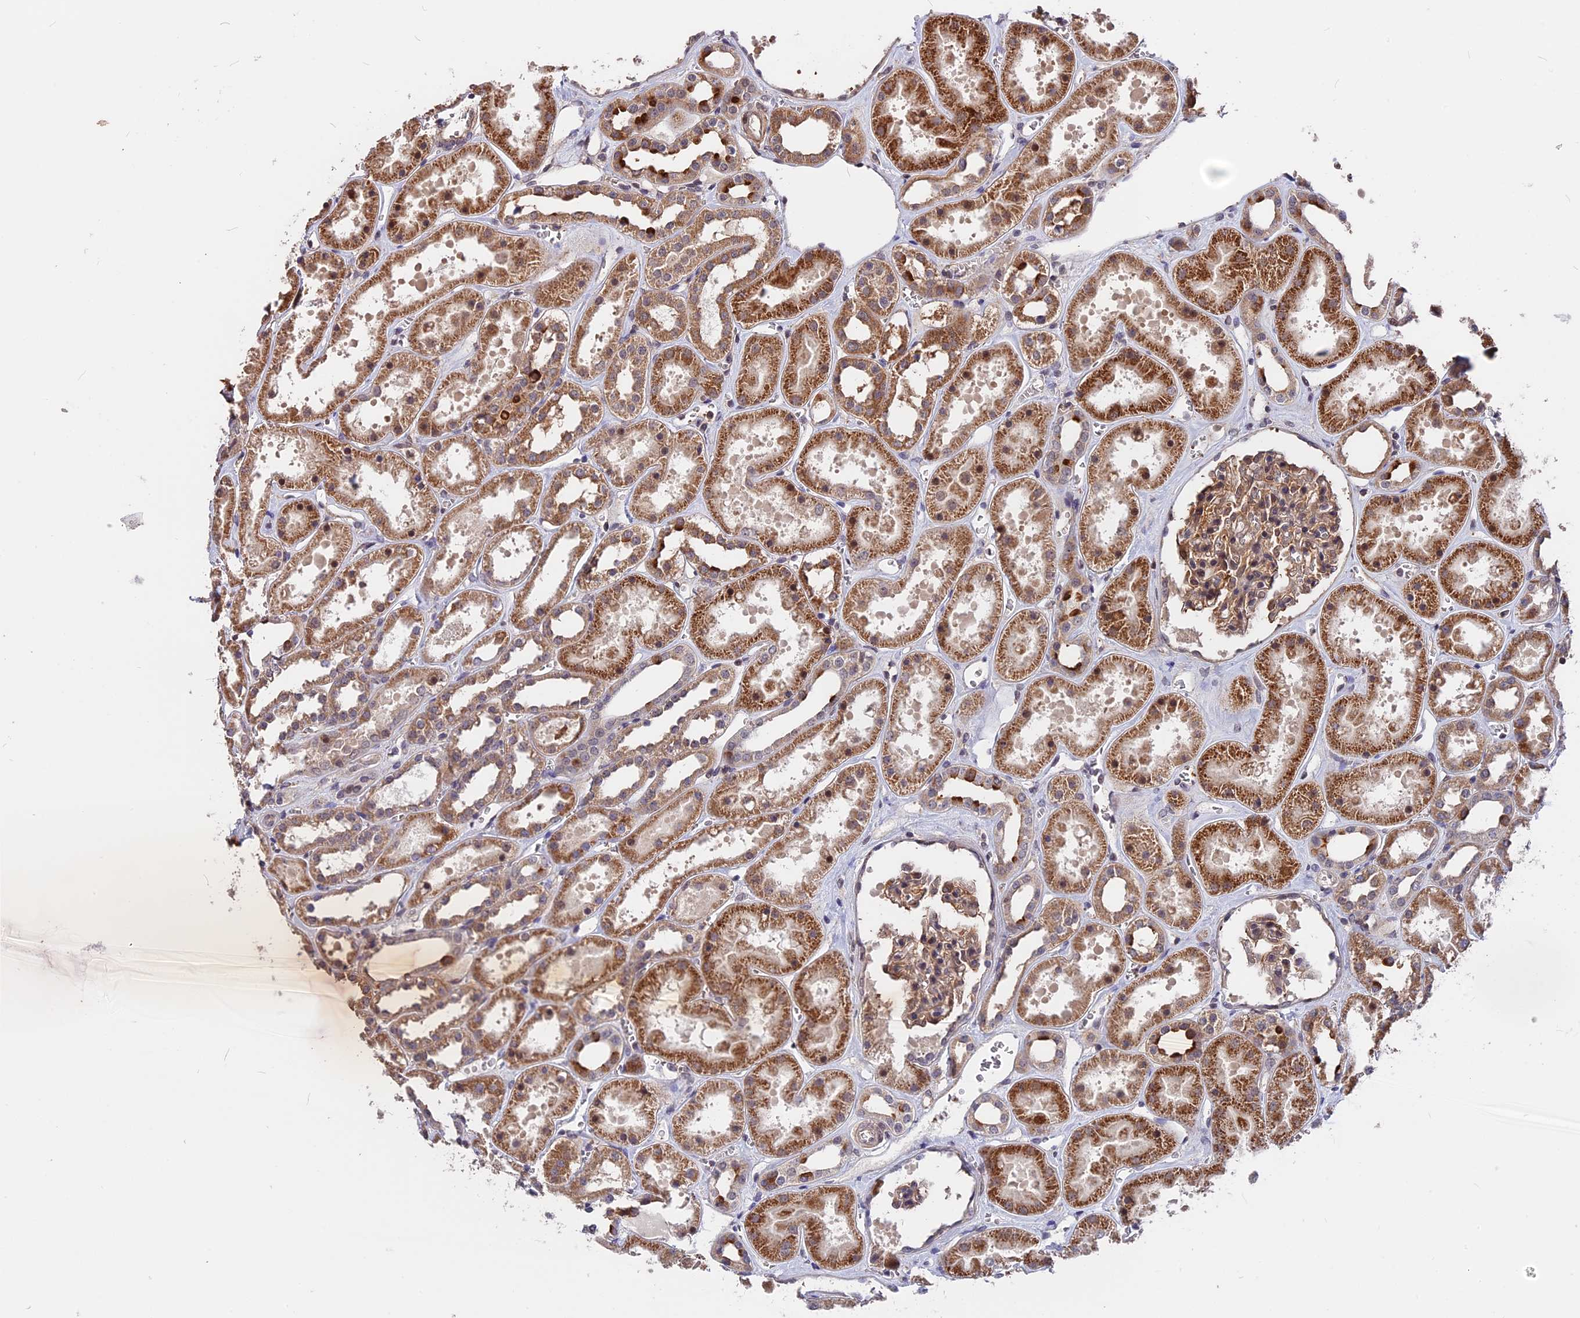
{"staining": {"intensity": "moderate", "quantity": ">75%", "location": "cytoplasmic/membranous"}, "tissue": "kidney", "cell_type": "Cells in glomeruli", "image_type": "normal", "snomed": [{"axis": "morphology", "description": "Normal tissue, NOS"}, {"axis": "topography", "description": "Kidney"}], "caption": "Immunohistochemical staining of benign human kidney demonstrates medium levels of moderate cytoplasmic/membranous staining in about >75% of cells in glomeruli. The staining was performed using DAB (3,3'-diaminobenzidine) to visualize the protein expression in brown, while the nuclei were stained in blue with hematoxylin (Magnification: 20x).", "gene": "ZC3H10", "patient": {"sex": "female", "age": 41}}